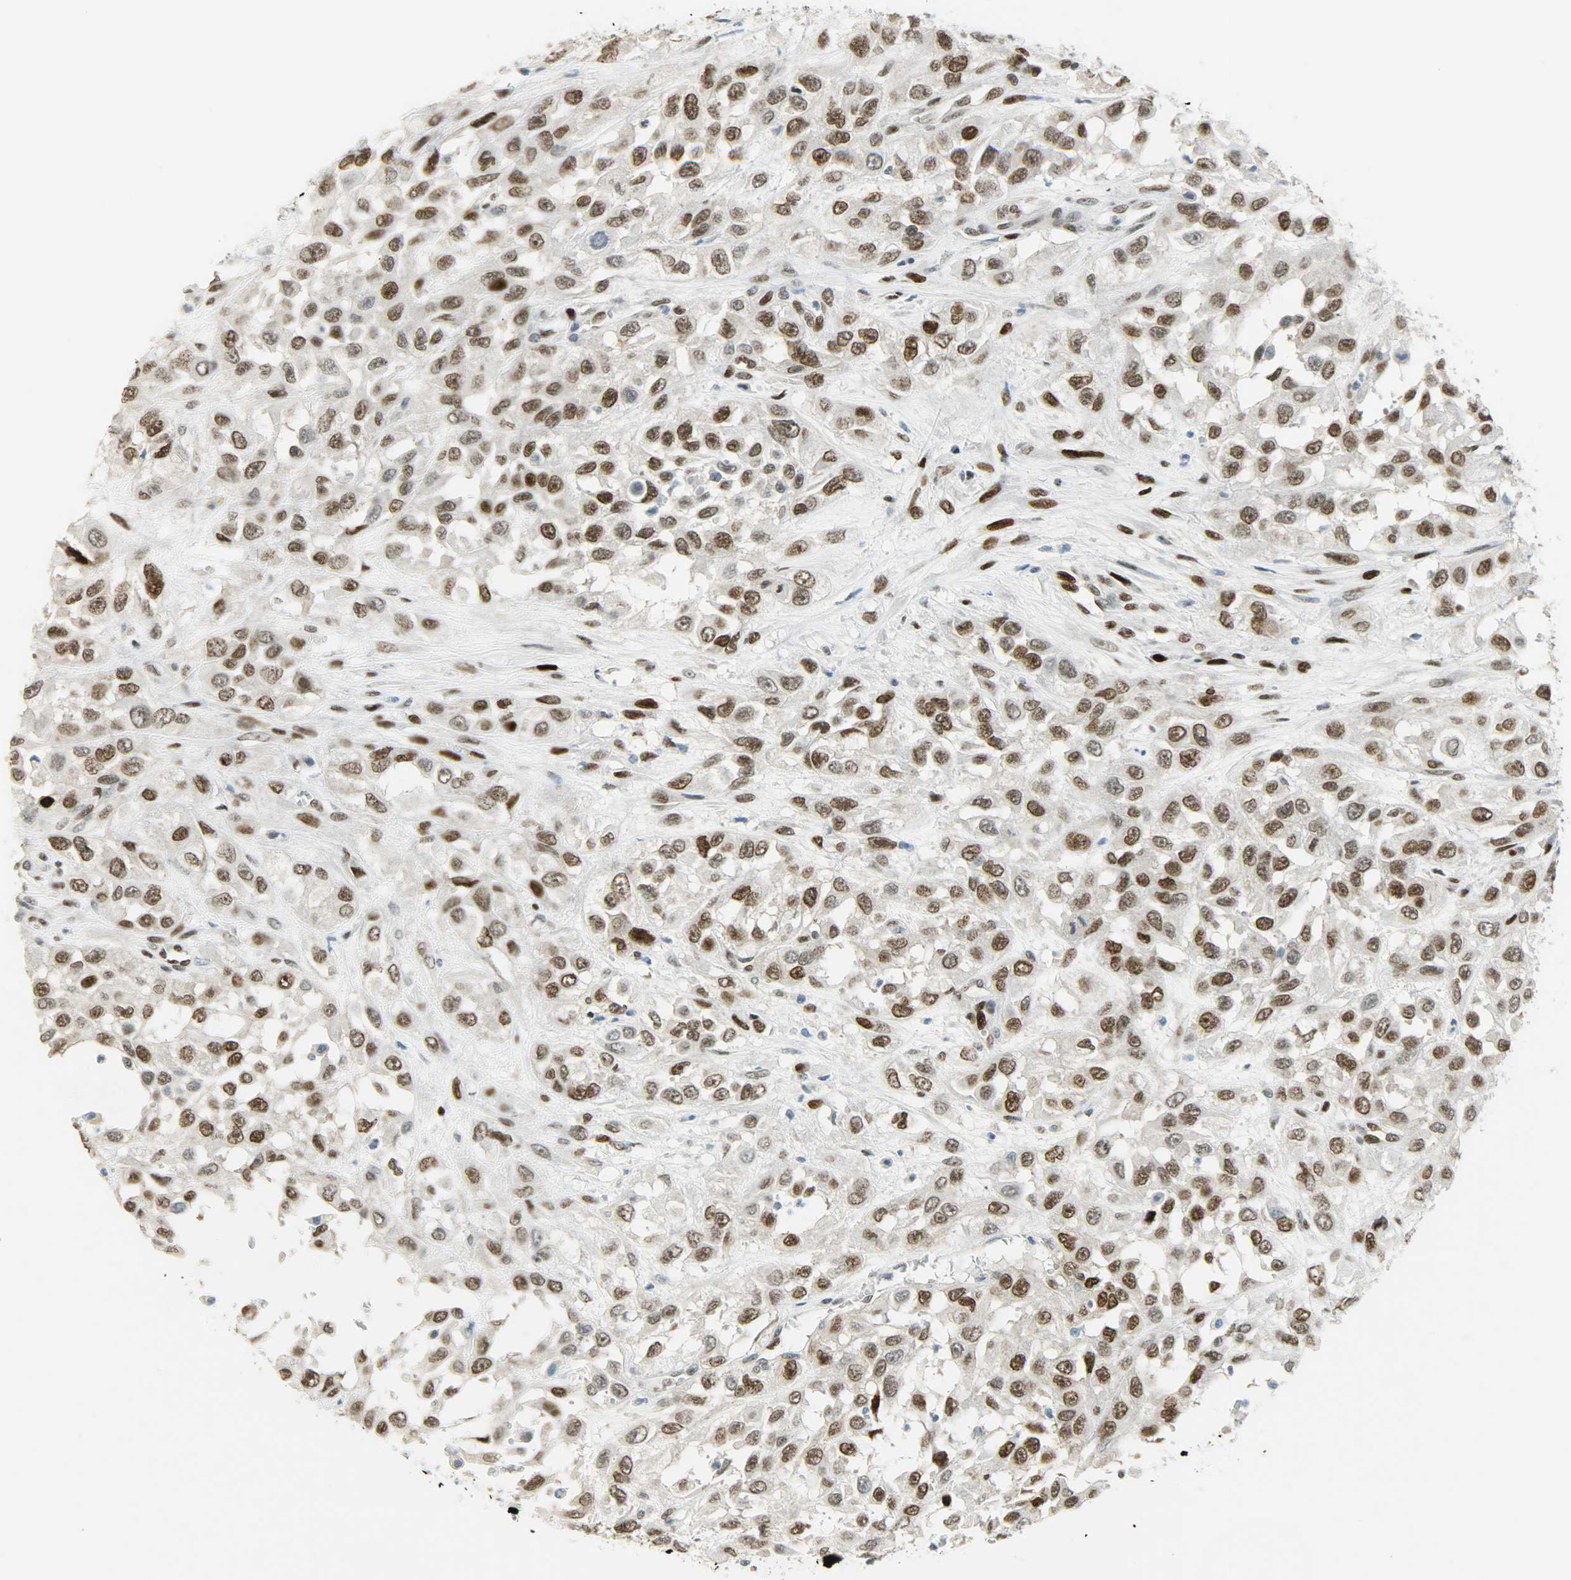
{"staining": {"intensity": "strong", "quantity": ">75%", "location": "nuclear"}, "tissue": "urothelial cancer", "cell_type": "Tumor cells", "image_type": "cancer", "snomed": [{"axis": "morphology", "description": "Urothelial carcinoma, High grade"}, {"axis": "topography", "description": "Urinary bladder"}], "caption": "A brown stain shows strong nuclear staining of a protein in human urothelial cancer tumor cells. The staining was performed using DAB (3,3'-diaminobenzidine), with brown indicating positive protein expression. Nuclei are stained blue with hematoxylin.", "gene": "JUNB", "patient": {"sex": "male", "age": 57}}